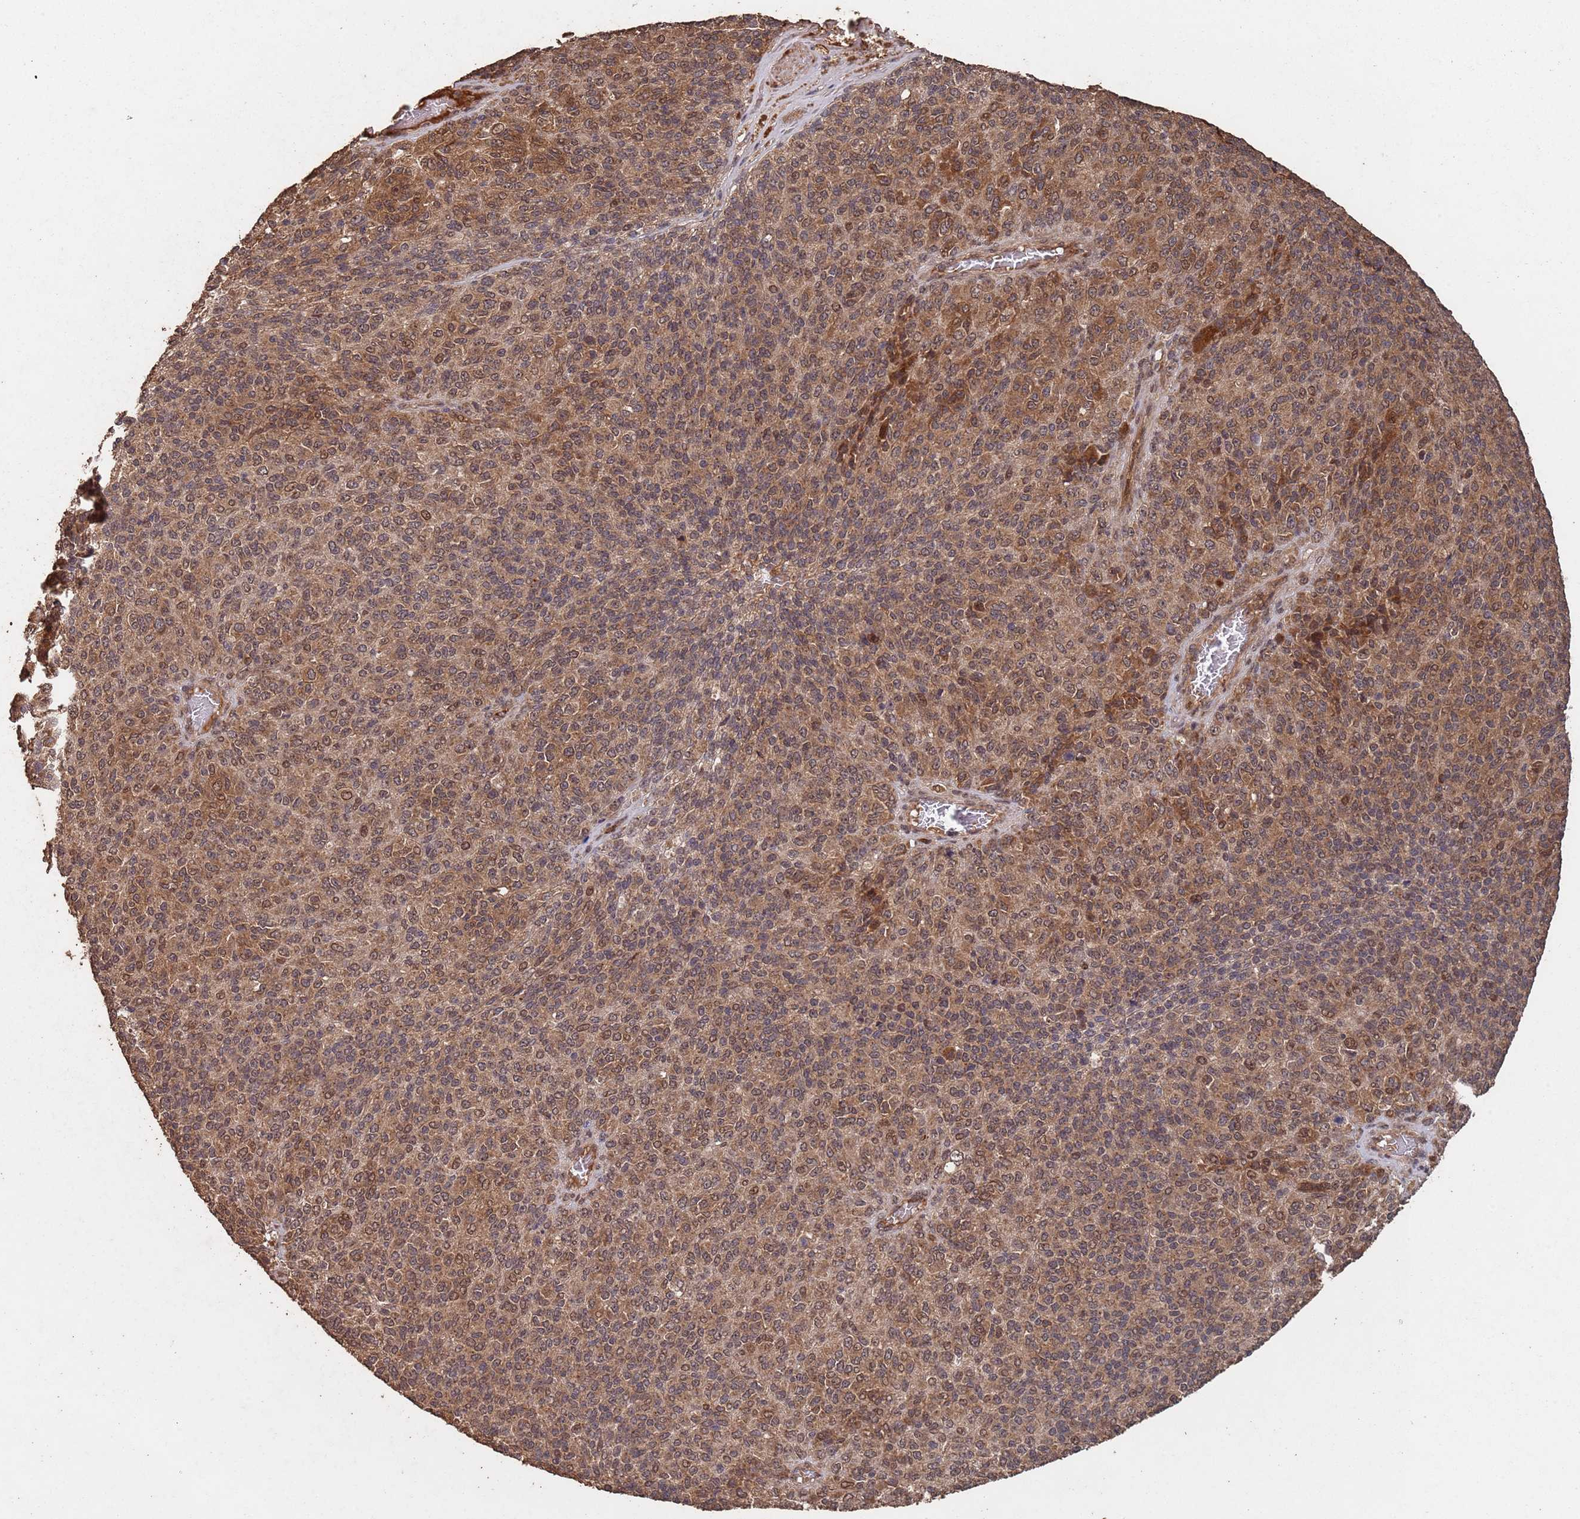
{"staining": {"intensity": "moderate", "quantity": ">75%", "location": "cytoplasmic/membranous,nuclear"}, "tissue": "melanoma", "cell_type": "Tumor cells", "image_type": "cancer", "snomed": [{"axis": "morphology", "description": "Malignant melanoma, Metastatic site"}, {"axis": "topography", "description": "Brain"}], "caption": "About >75% of tumor cells in melanoma display moderate cytoplasmic/membranous and nuclear protein expression as visualized by brown immunohistochemical staining.", "gene": "FRAT1", "patient": {"sex": "female", "age": 56}}